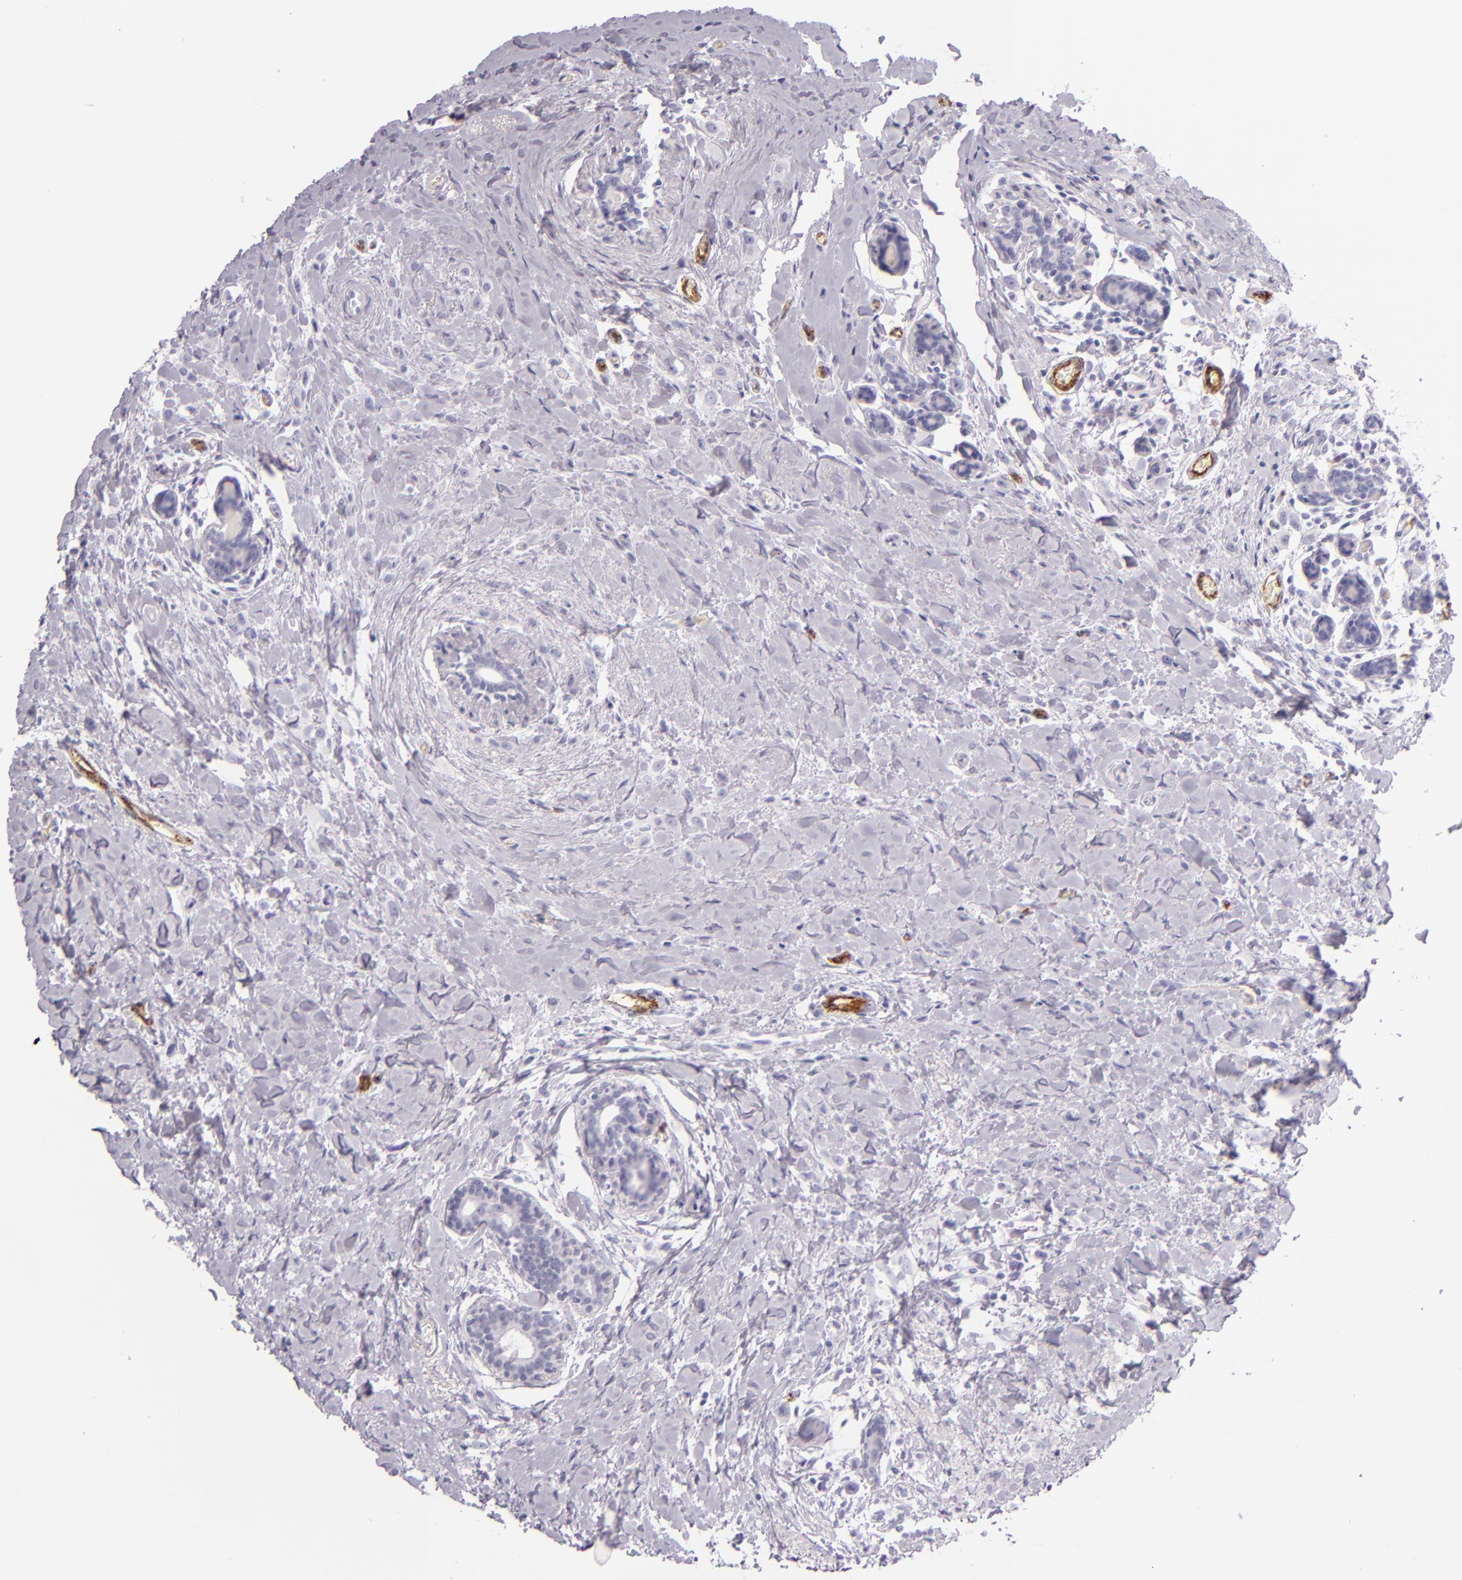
{"staining": {"intensity": "negative", "quantity": "none", "location": "none"}, "tissue": "breast cancer", "cell_type": "Tumor cells", "image_type": "cancer", "snomed": [{"axis": "morphology", "description": "Lobular carcinoma"}, {"axis": "topography", "description": "Breast"}], "caption": "Protein analysis of breast cancer displays no significant staining in tumor cells.", "gene": "SELP", "patient": {"sex": "female", "age": 57}}